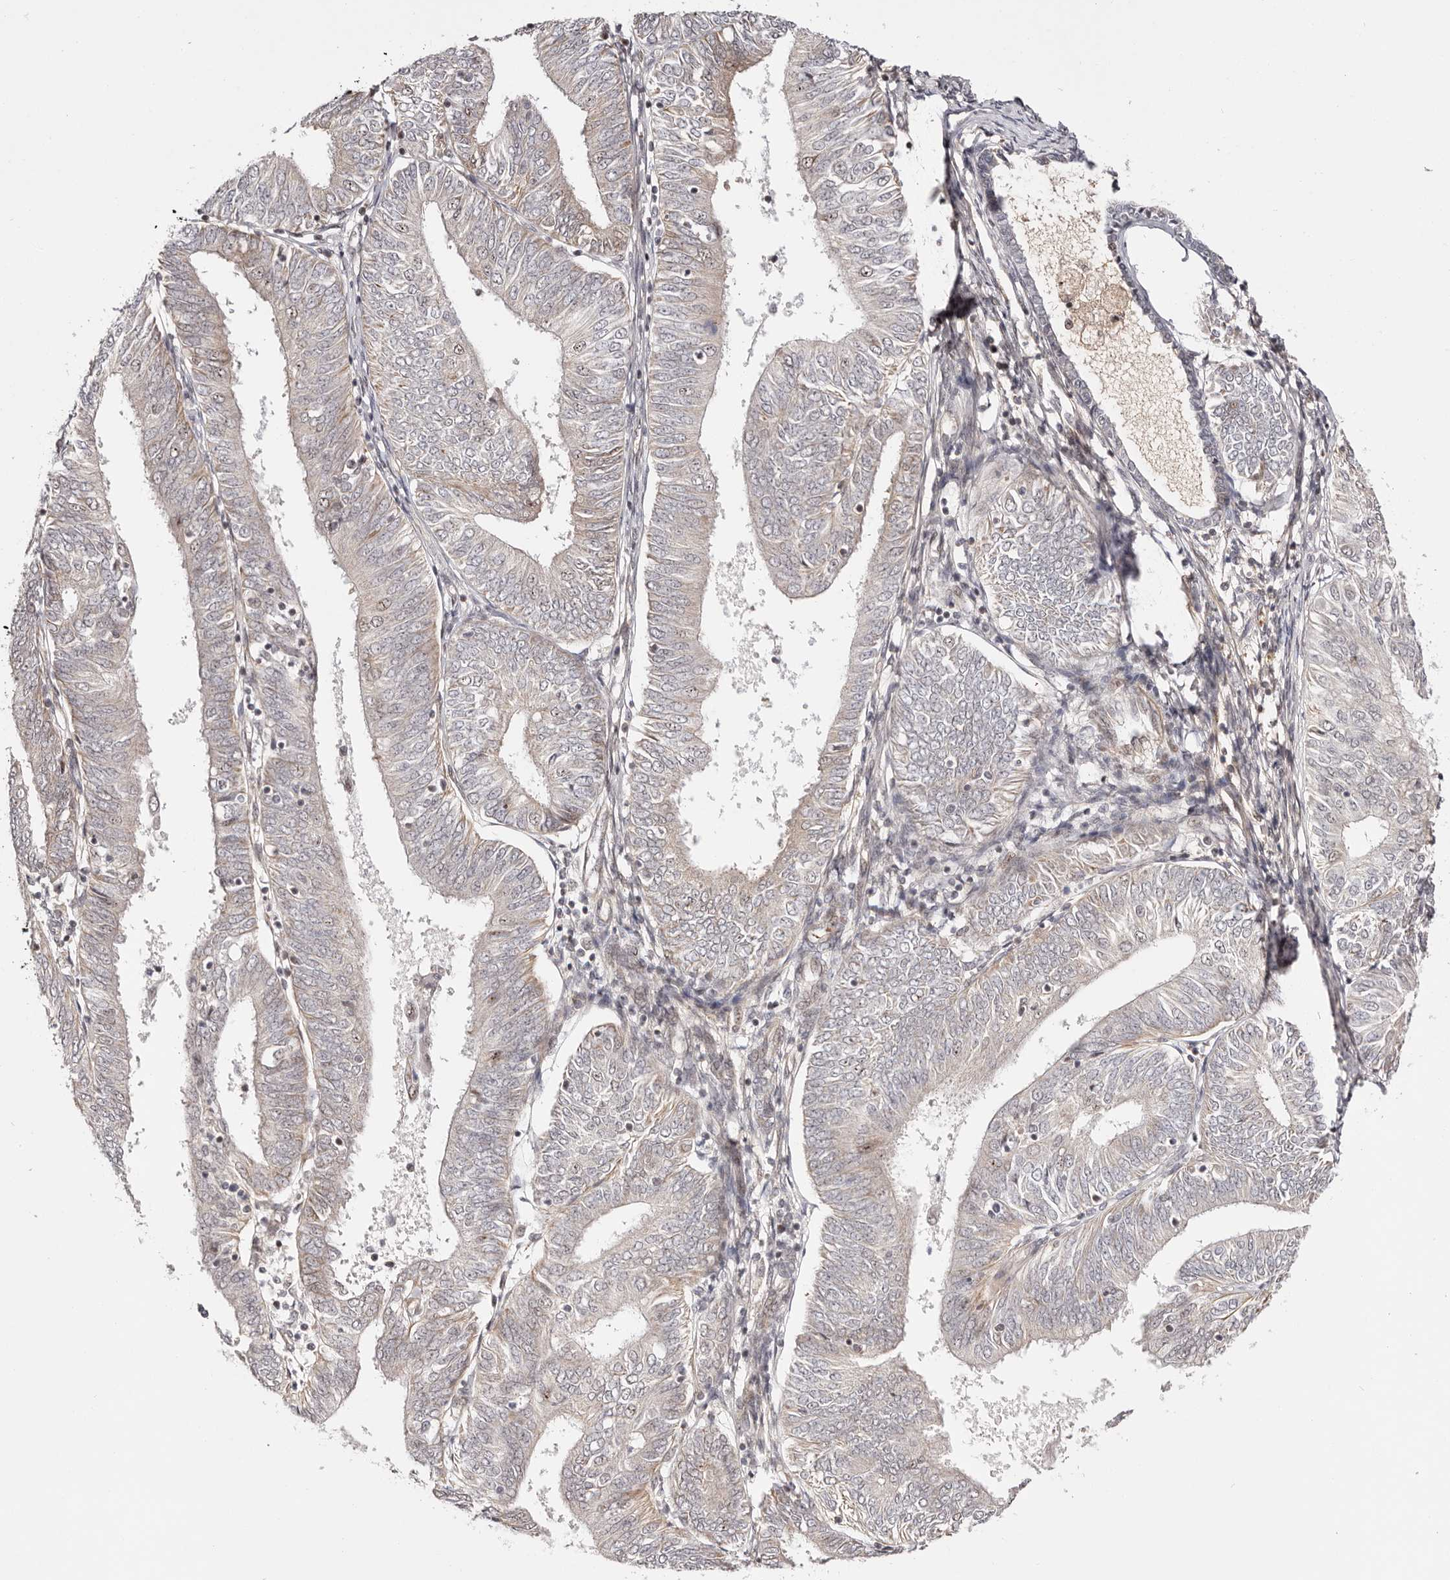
{"staining": {"intensity": "weak", "quantity": "<25%", "location": "nuclear"}, "tissue": "endometrial cancer", "cell_type": "Tumor cells", "image_type": "cancer", "snomed": [{"axis": "morphology", "description": "Adenocarcinoma, NOS"}, {"axis": "topography", "description": "Endometrium"}], "caption": "Protein analysis of adenocarcinoma (endometrial) demonstrates no significant positivity in tumor cells. (Immunohistochemistry, brightfield microscopy, high magnification).", "gene": "WRN", "patient": {"sex": "female", "age": 58}}